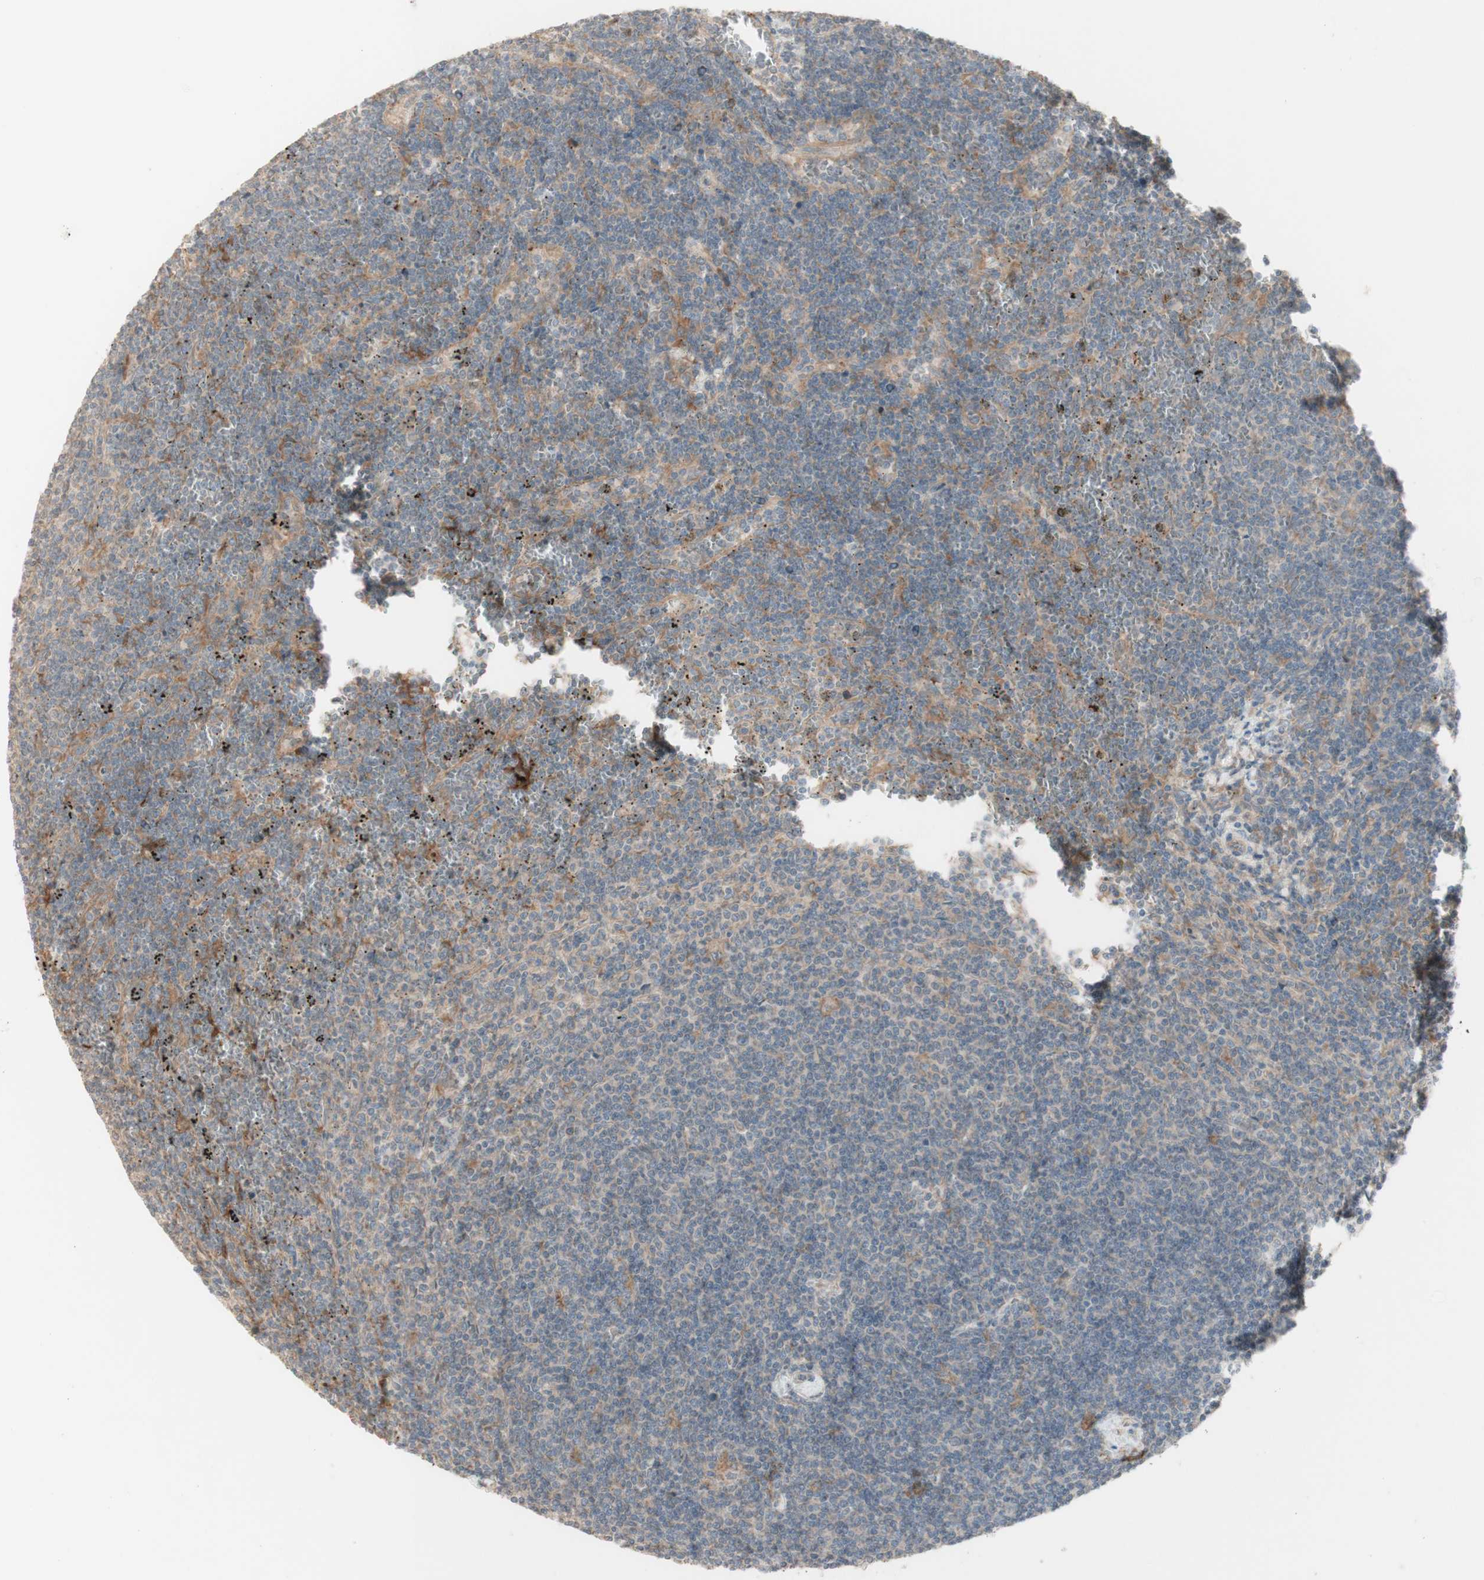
{"staining": {"intensity": "weak", "quantity": "25%-75%", "location": "cytoplasmic/membranous"}, "tissue": "lymphoma", "cell_type": "Tumor cells", "image_type": "cancer", "snomed": [{"axis": "morphology", "description": "Malignant lymphoma, non-Hodgkin's type, Low grade"}, {"axis": "topography", "description": "Spleen"}], "caption": "This micrograph exhibits malignant lymphoma, non-Hodgkin's type (low-grade) stained with immunohistochemistry to label a protein in brown. The cytoplasmic/membranous of tumor cells show weak positivity for the protein. Nuclei are counter-stained blue.", "gene": "PTGER4", "patient": {"sex": "female", "age": 50}}